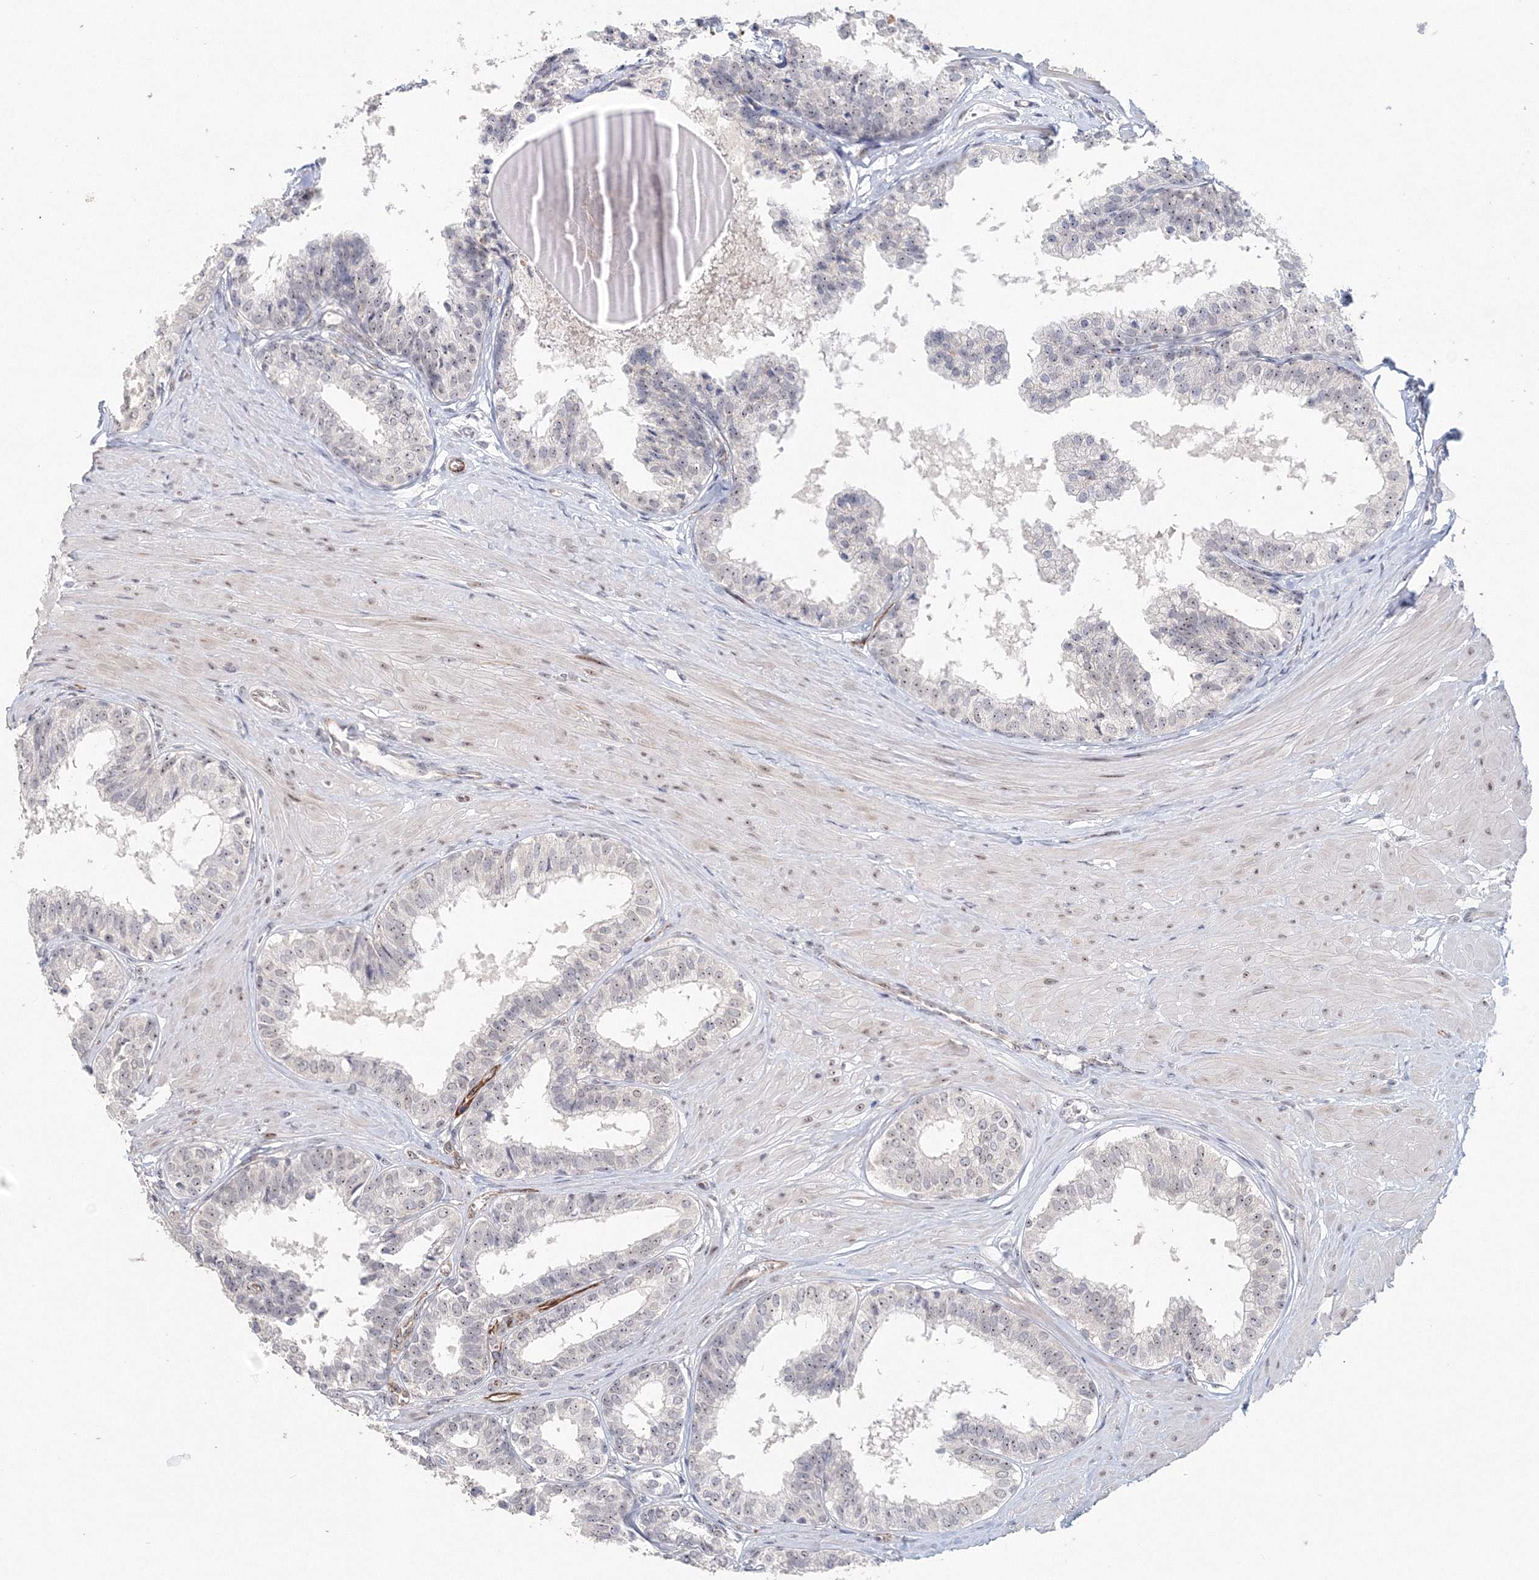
{"staining": {"intensity": "weak", "quantity": "25%-75%", "location": "nuclear"}, "tissue": "prostate", "cell_type": "Glandular cells", "image_type": "normal", "snomed": [{"axis": "morphology", "description": "Normal tissue, NOS"}, {"axis": "topography", "description": "Prostate"}], "caption": "Immunohistochemical staining of benign human prostate reveals weak nuclear protein expression in about 25%-75% of glandular cells. Nuclei are stained in blue.", "gene": "SIRT7", "patient": {"sex": "male", "age": 48}}